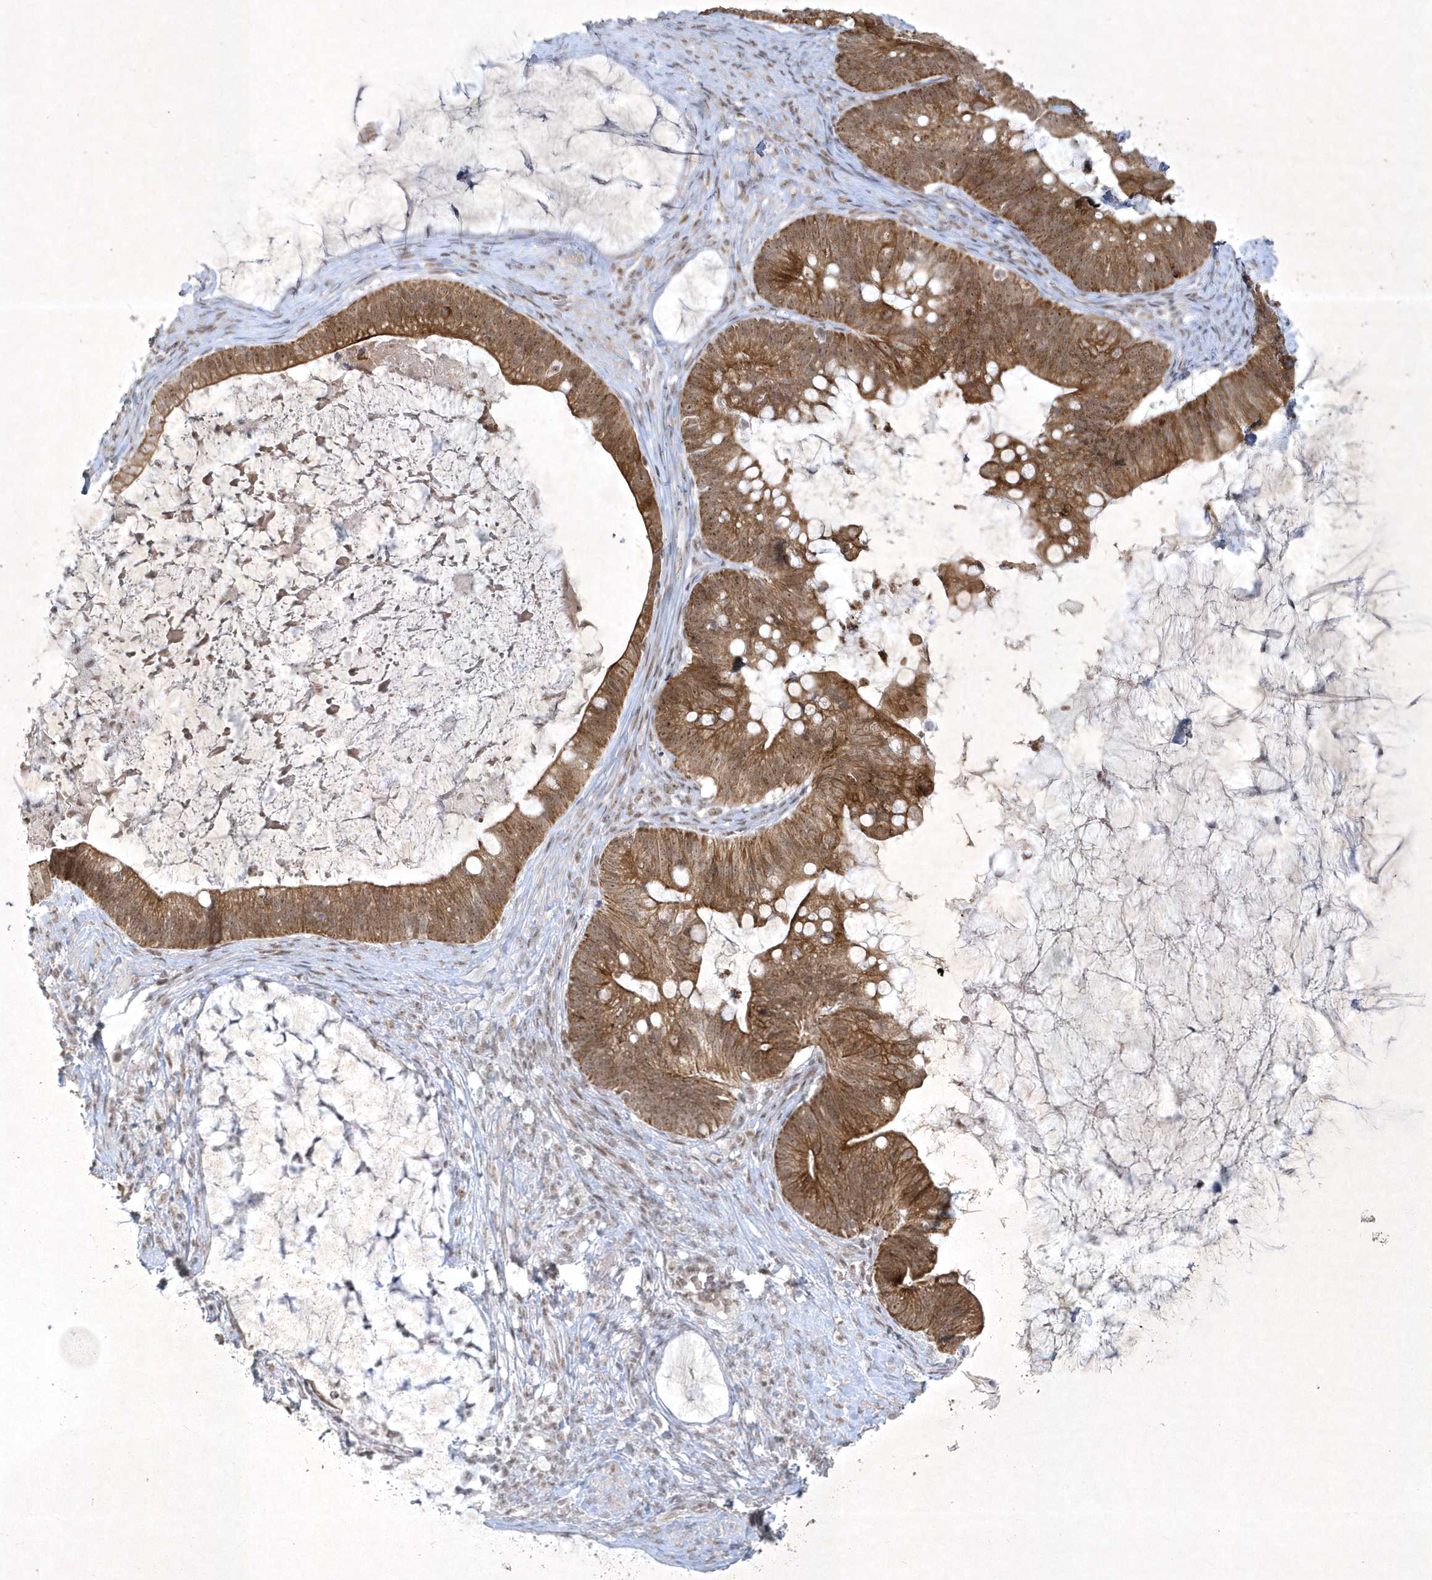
{"staining": {"intensity": "moderate", "quantity": ">75%", "location": "cytoplasmic/membranous"}, "tissue": "ovarian cancer", "cell_type": "Tumor cells", "image_type": "cancer", "snomed": [{"axis": "morphology", "description": "Cystadenocarcinoma, mucinous, NOS"}, {"axis": "topography", "description": "Ovary"}], "caption": "Protein analysis of mucinous cystadenocarcinoma (ovarian) tissue displays moderate cytoplasmic/membranous positivity in about >75% of tumor cells.", "gene": "ZBTB9", "patient": {"sex": "female", "age": 61}}